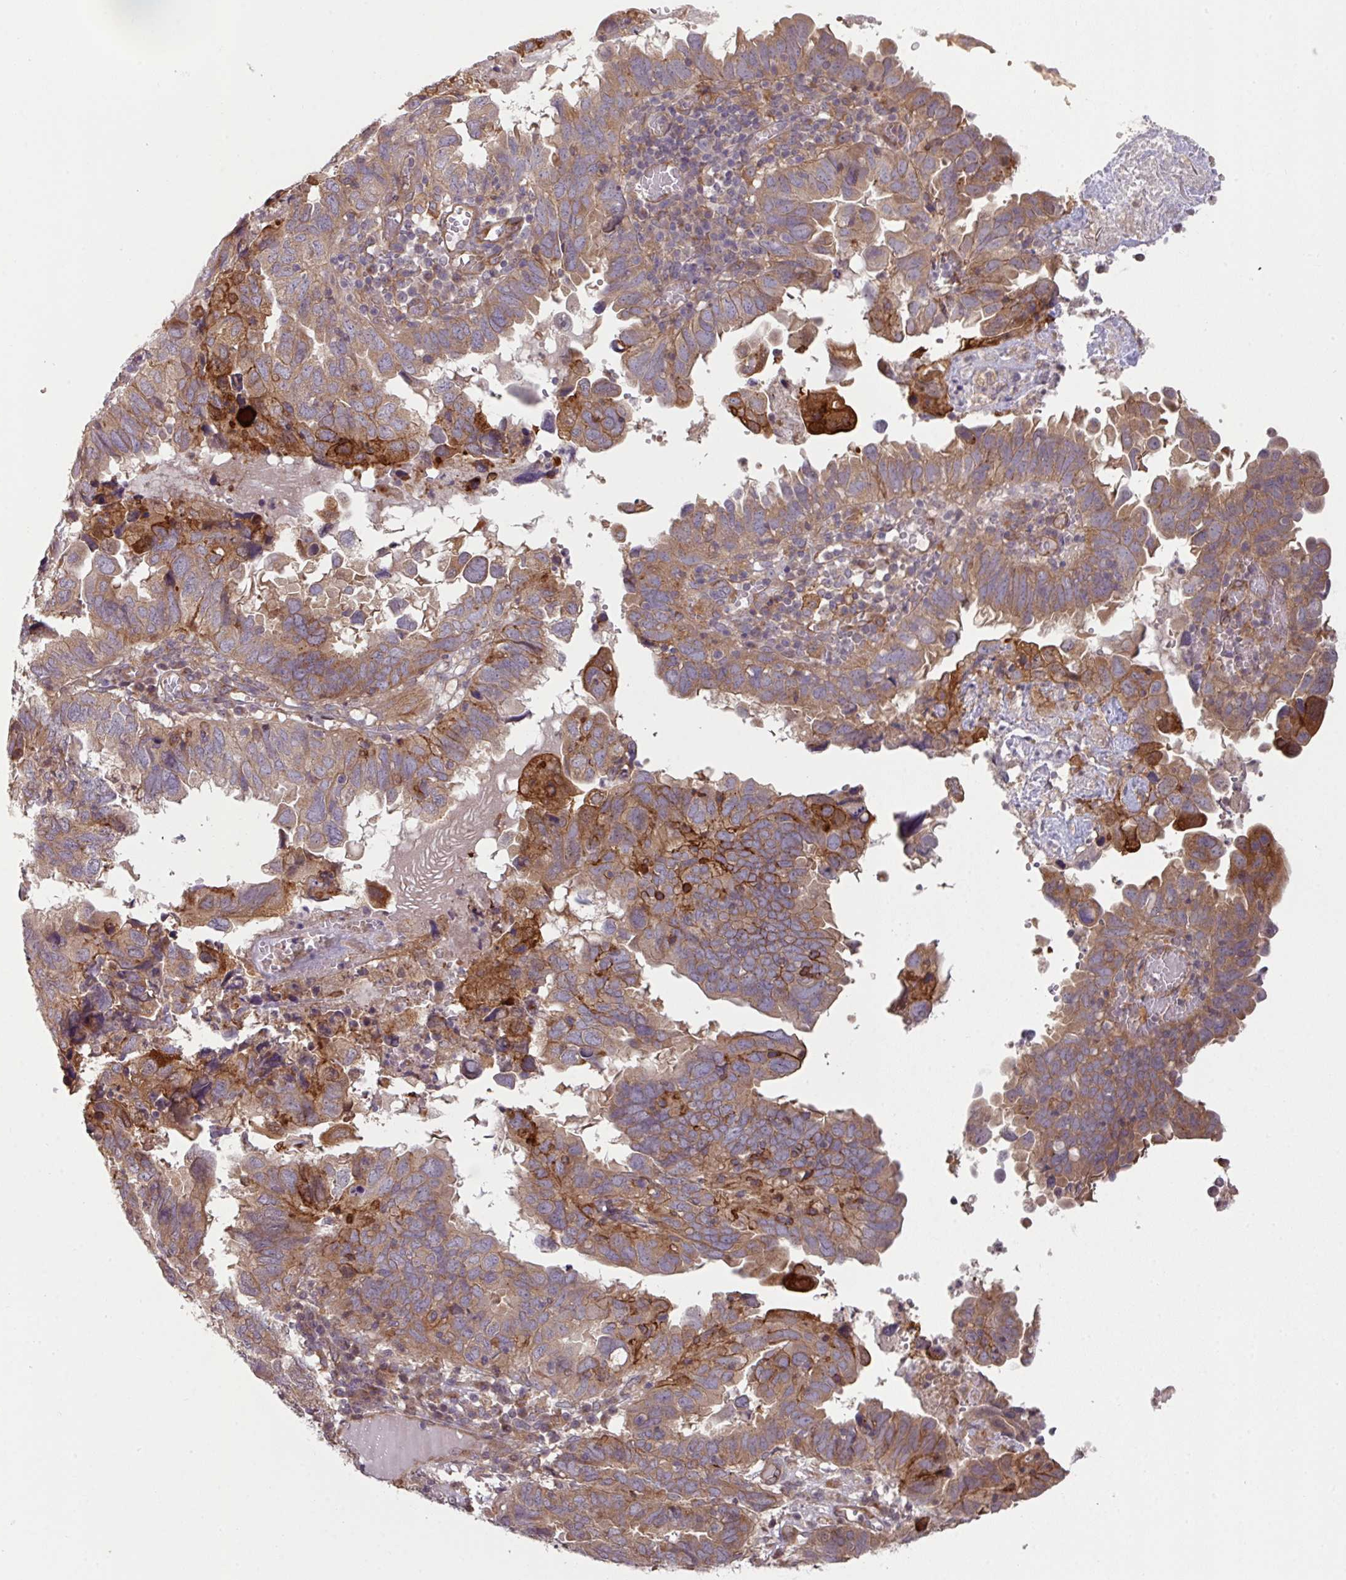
{"staining": {"intensity": "moderate", "quantity": "25%-75%", "location": "cytoplasmic/membranous"}, "tissue": "endometrial cancer", "cell_type": "Tumor cells", "image_type": "cancer", "snomed": [{"axis": "morphology", "description": "Adenocarcinoma, NOS"}, {"axis": "topography", "description": "Uterus"}], "caption": "Endometrial cancer stained with a protein marker demonstrates moderate staining in tumor cells.", "gene": "CYFIP2", "patient": {"sex": "female", "age": 77}}